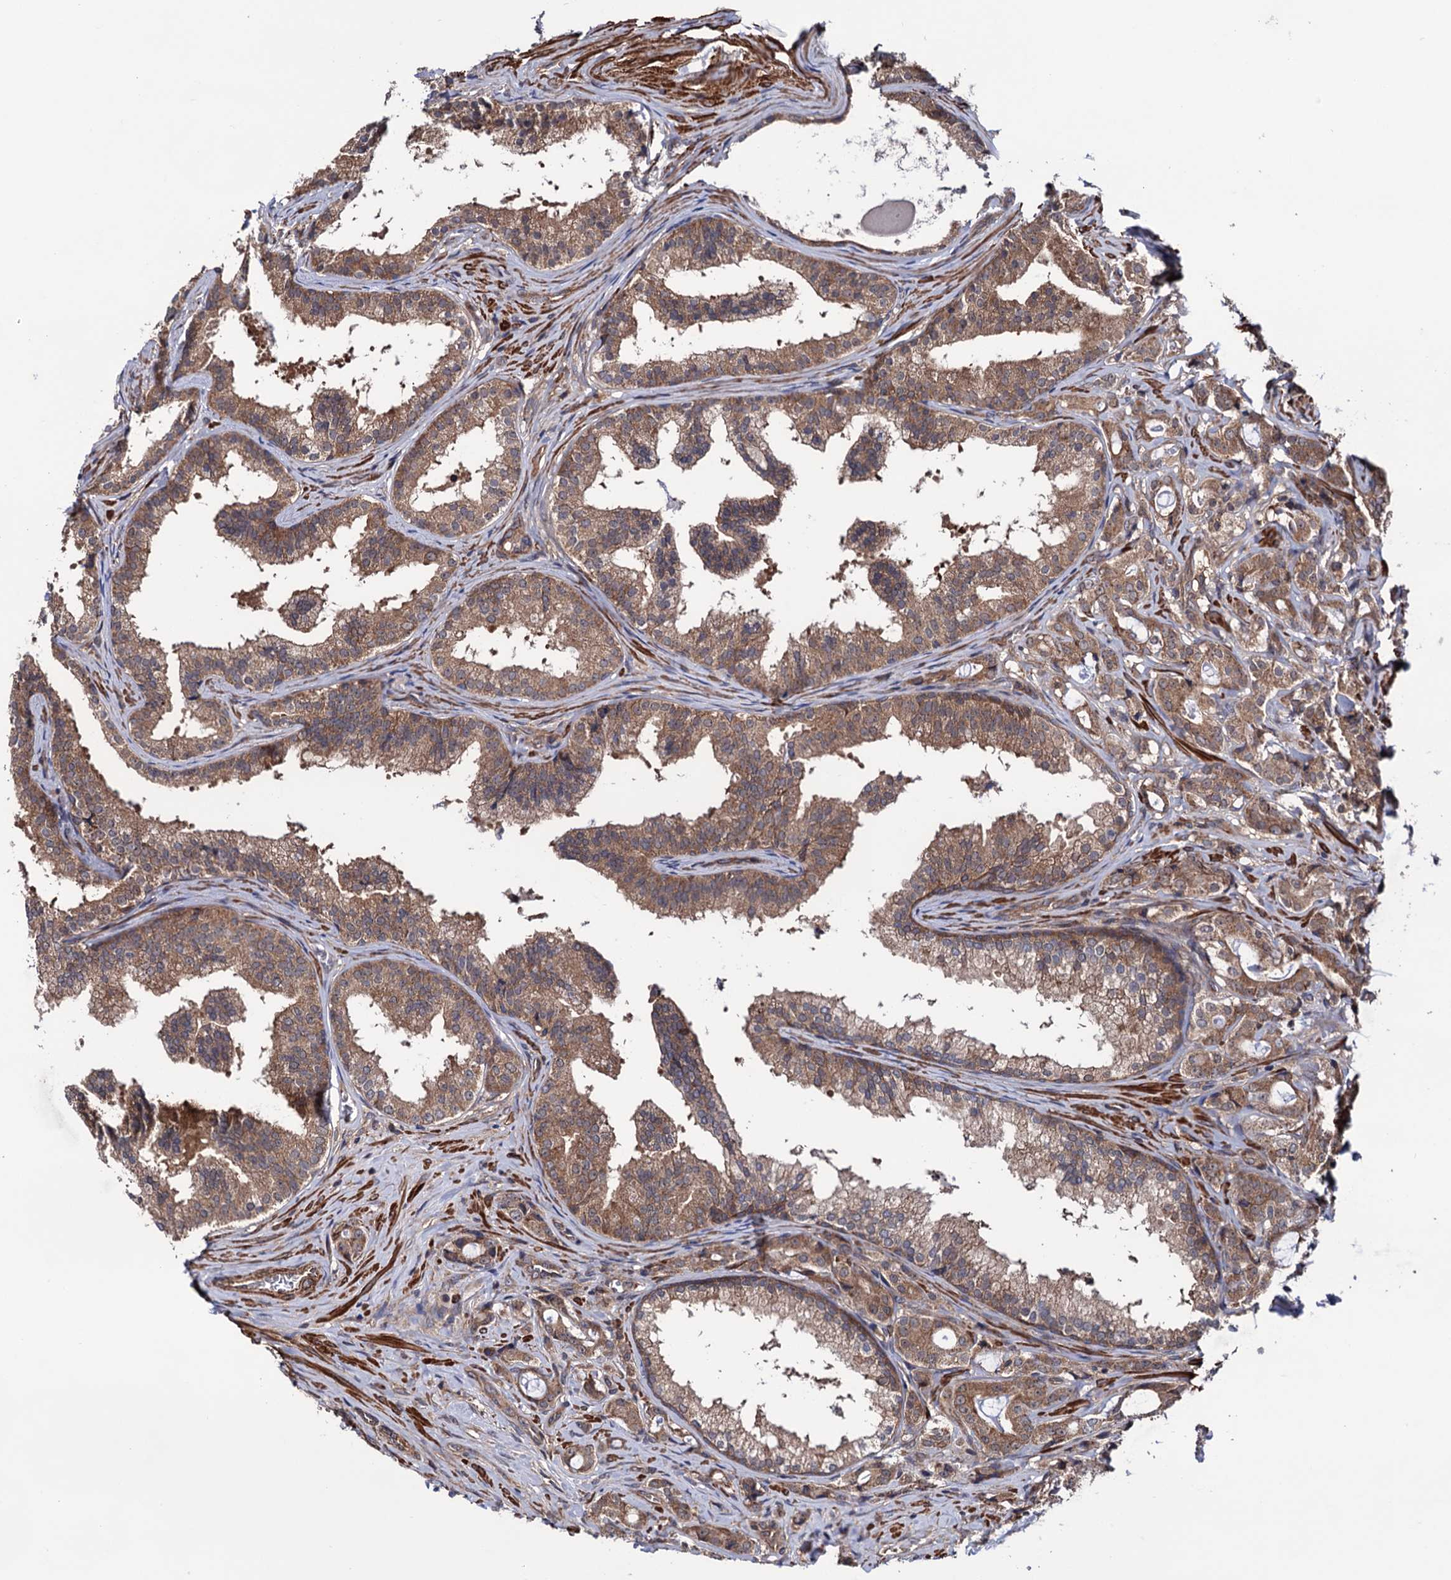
{"staining": {"intensity": "moderate", "quantity": ">75%", "location": "cytoplasmic/membranous"}, "tissue": "prostate cancer", "cell_type": "Tumor cells", "image_type": "cancer", "snomed": [{"axis": "morphology", "description": "Adenocarcinoma, High grade"}, {"axis": "topography", "description": "Prostate"}], "caption": "Brown immunohistochemical staining in prostate cancer (adenocarcinoma (high-grade)) displays moderate cytoplasmic/membranous staining in approximately >75% of tumor cells.", "gene": "FERMT2", "patient": {"sex": "male", "age": 63}}